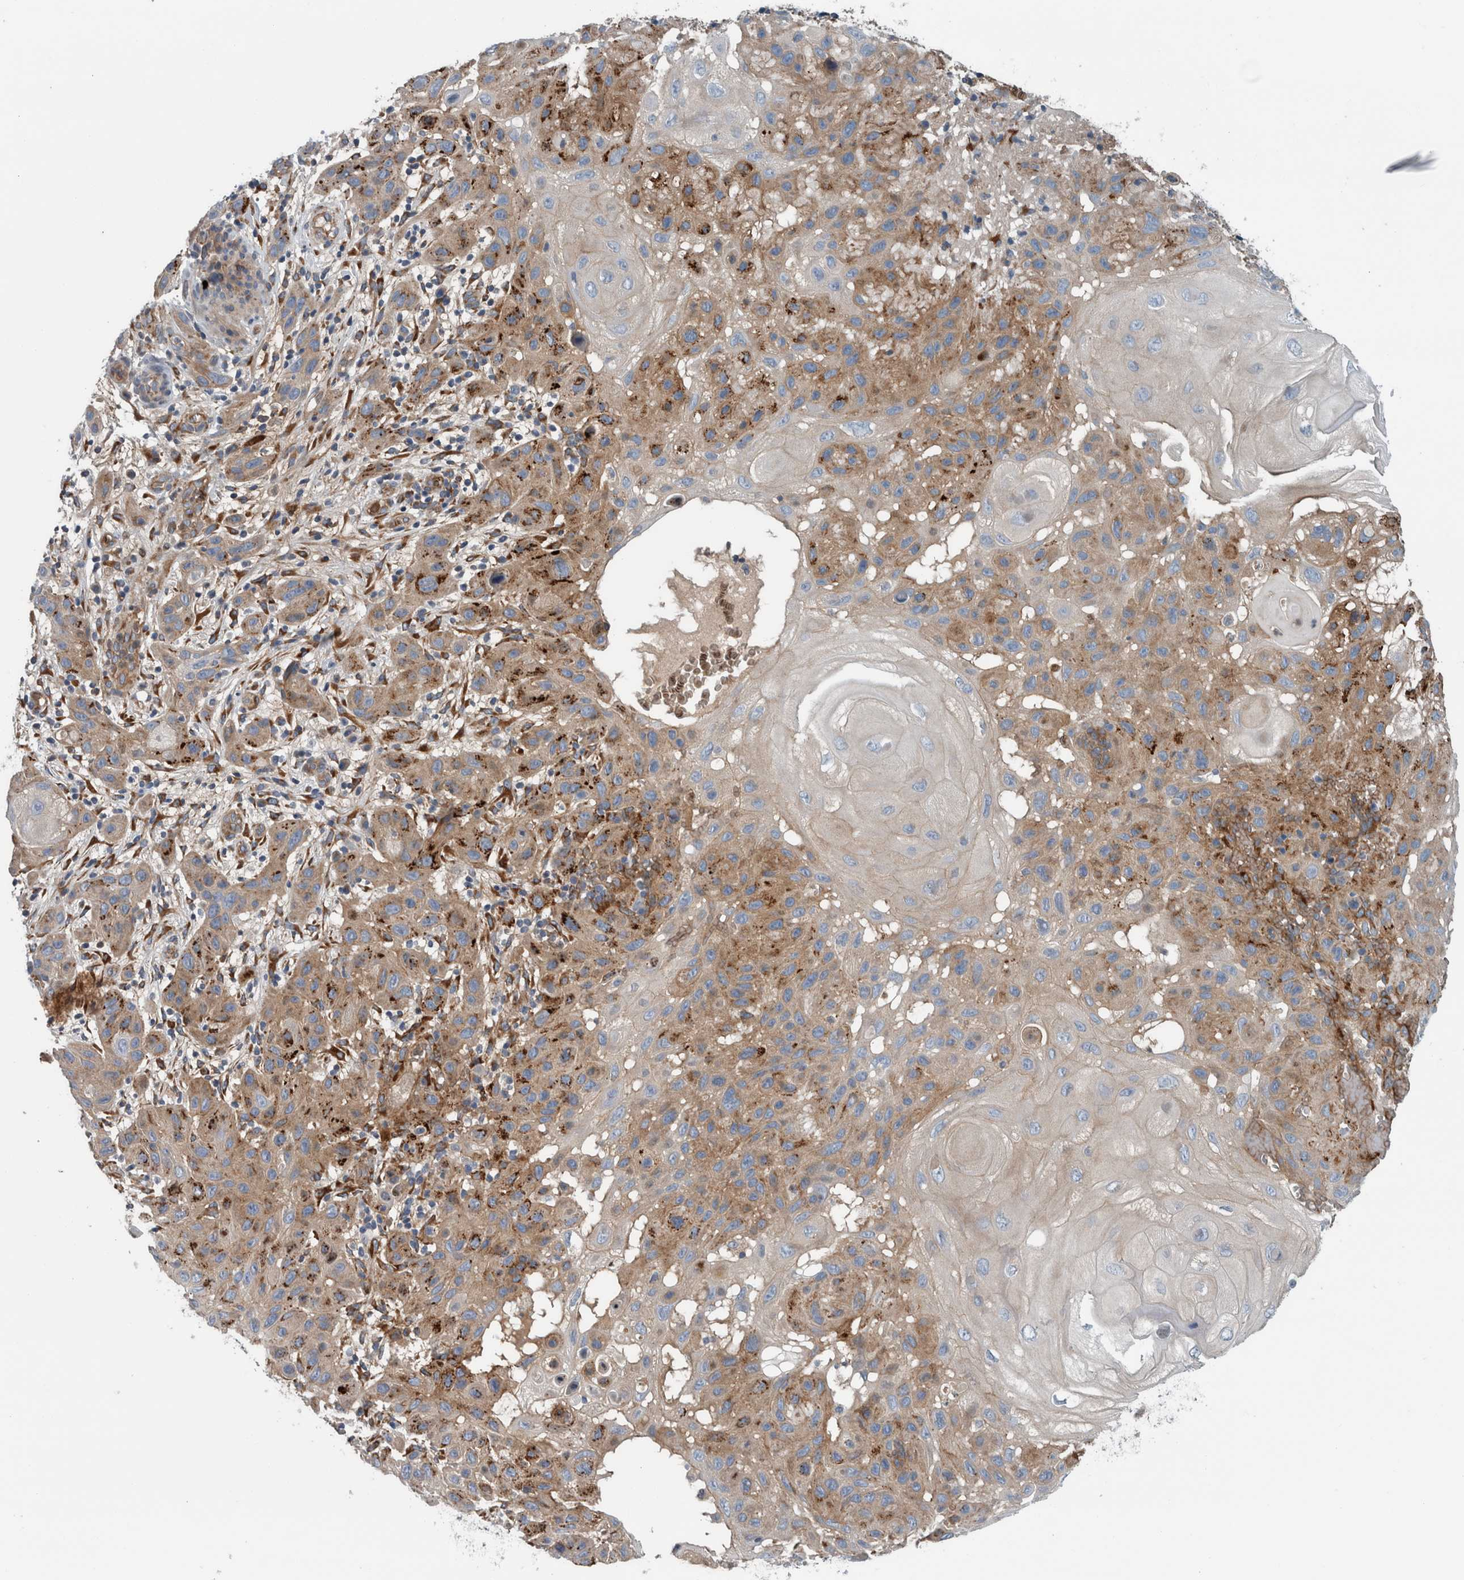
{"staining": {"intensity": "strong", "quantity": "25%-75%", "location": "cytoplasmic/membranous"}, "tissue": "skin cancer", "cell_type": "Tumor cells", "image_type": "cancer", "snomed": [{"axis": "morphology", "description": "Normal tissue, NOS"}, {"axis": "morphology", "description": "Squamous cell carcinoma, NOS"}, {"axis": "topography", "description": "Skin"}], "caption": "Protein staining of squamous cell carcinoma (skin) tissue shows strong cytoplasmic/membranous positivity in about 25%-75% of tumor cells.", "gene": "GLT8D2", "patient": {"sex": "female", "age": 96}}